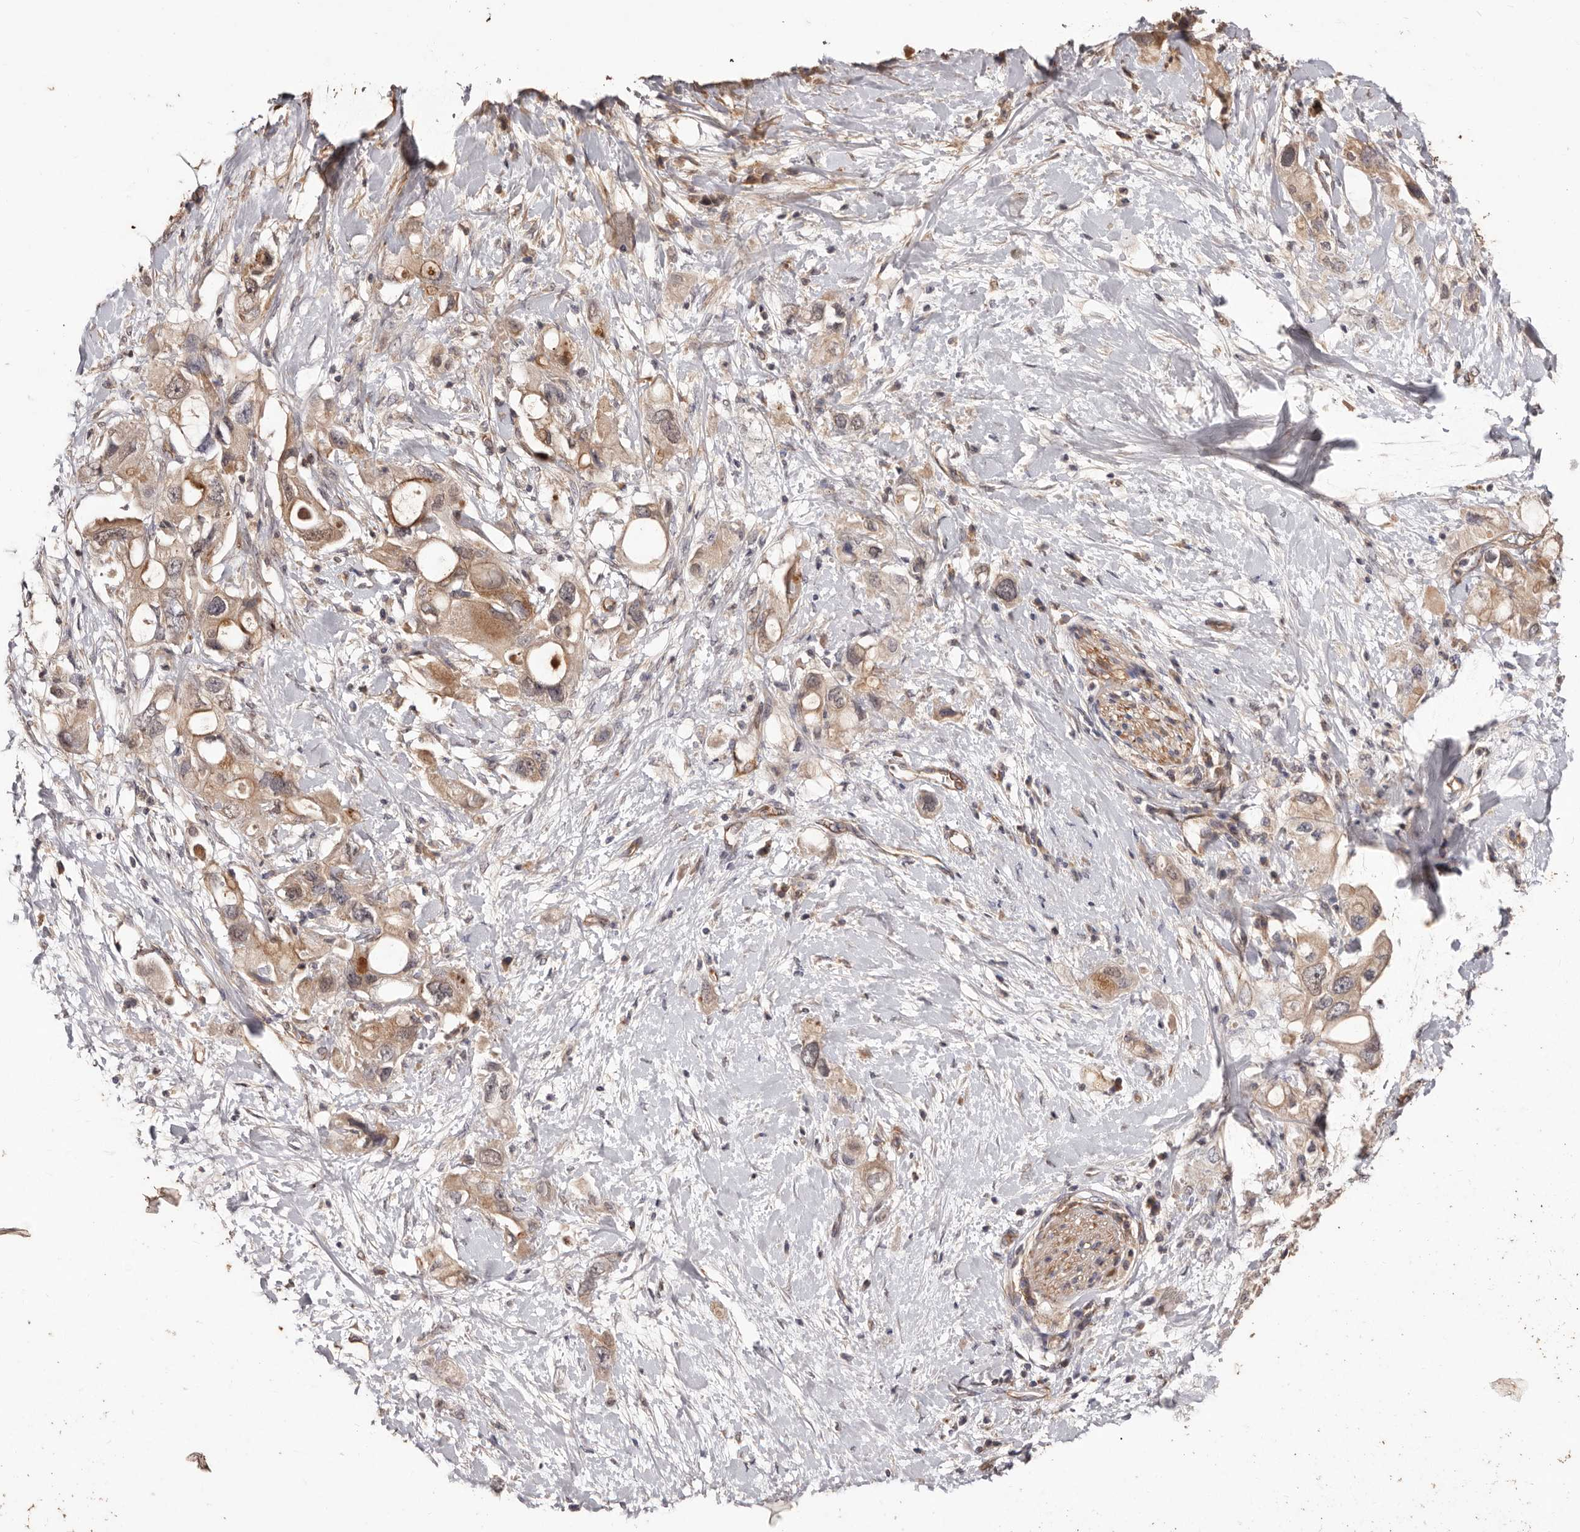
{"staining": {"intensity": "weak", "quantity": ">75%", "location": "cytoplasmic/membranous"}, "tissue": "pancreatic cancer", "cell_type": "Tumor cells", "image_type": "cancer", "snomed": [{"axis": "morphology", "description": "Adenocarcinoma, NOS"}, {"axis": "topography", "description": "Pancreas"}], "caption": "DAB immunohistochemical staining of human pancreatic cancer (adenocarcinoma) reveals weak cytoplasmic/membranous protein positivity in about >75% of tumor cells.", "gene": "CCL14", "patient": {"sex": "female", "age": 56}}